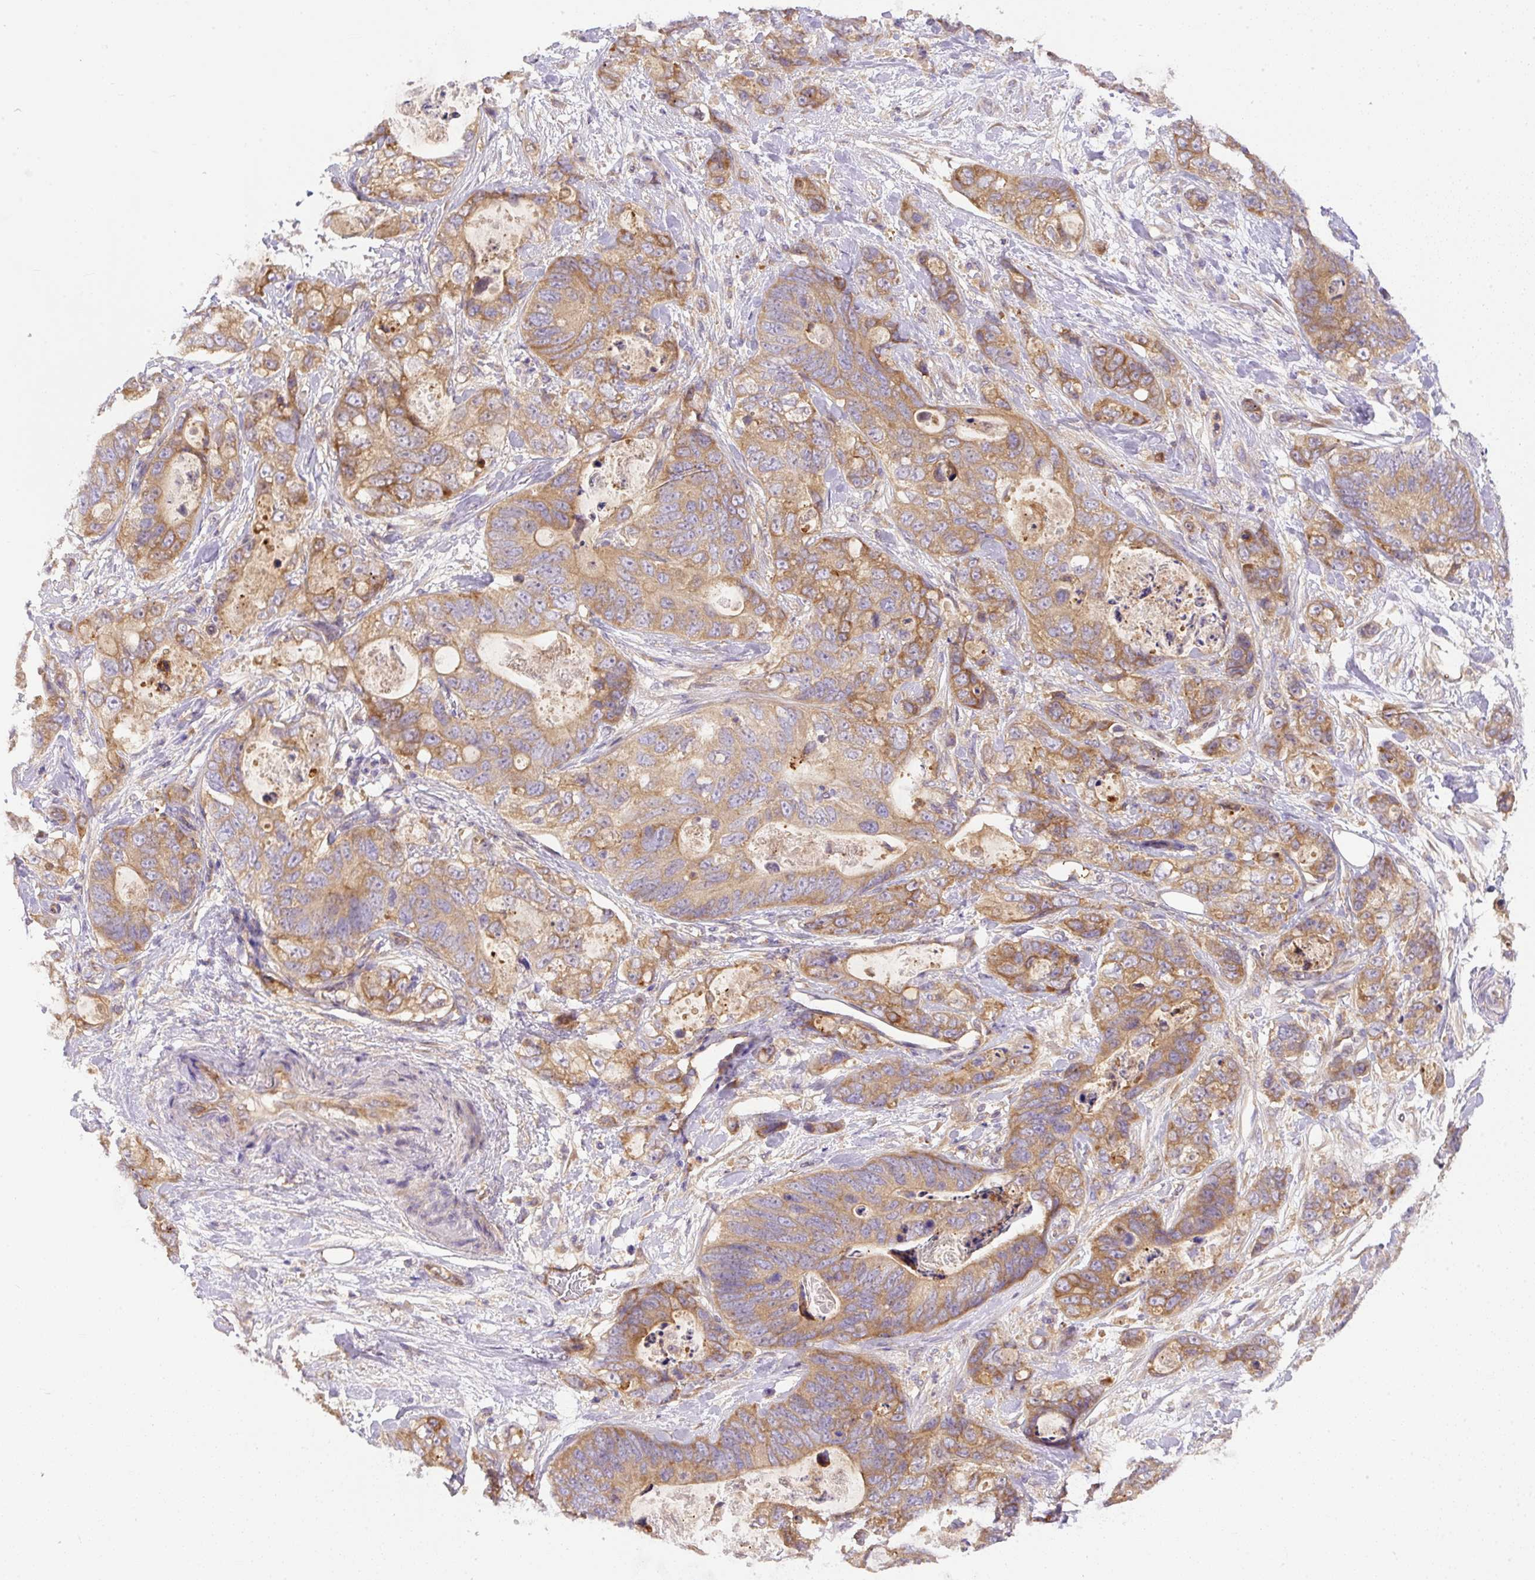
{"staining": {"intensity": "moderate", "quantity": ">75%", "location": "cytoplasmic/membranous"}, "tissue": "stomach cancer", "cell_type": "Tumor cells", "image_type": "cancer", "snomed": [{"axis": "morphology", "description": "Normal tissue, NOS"}, {"axis": "morphology", "description": "Adenocarcinoma, NOS"}, {"axis": "topography", "description": "Stomach"}], "caption": "Stomach cancer stained with a brown dye demonstrates moderate cytoplasmic/membranous positive staining in about >75% of tumor cells.", "gene": "DAPK1", "patient": {"sex": "female", "age": 89}}